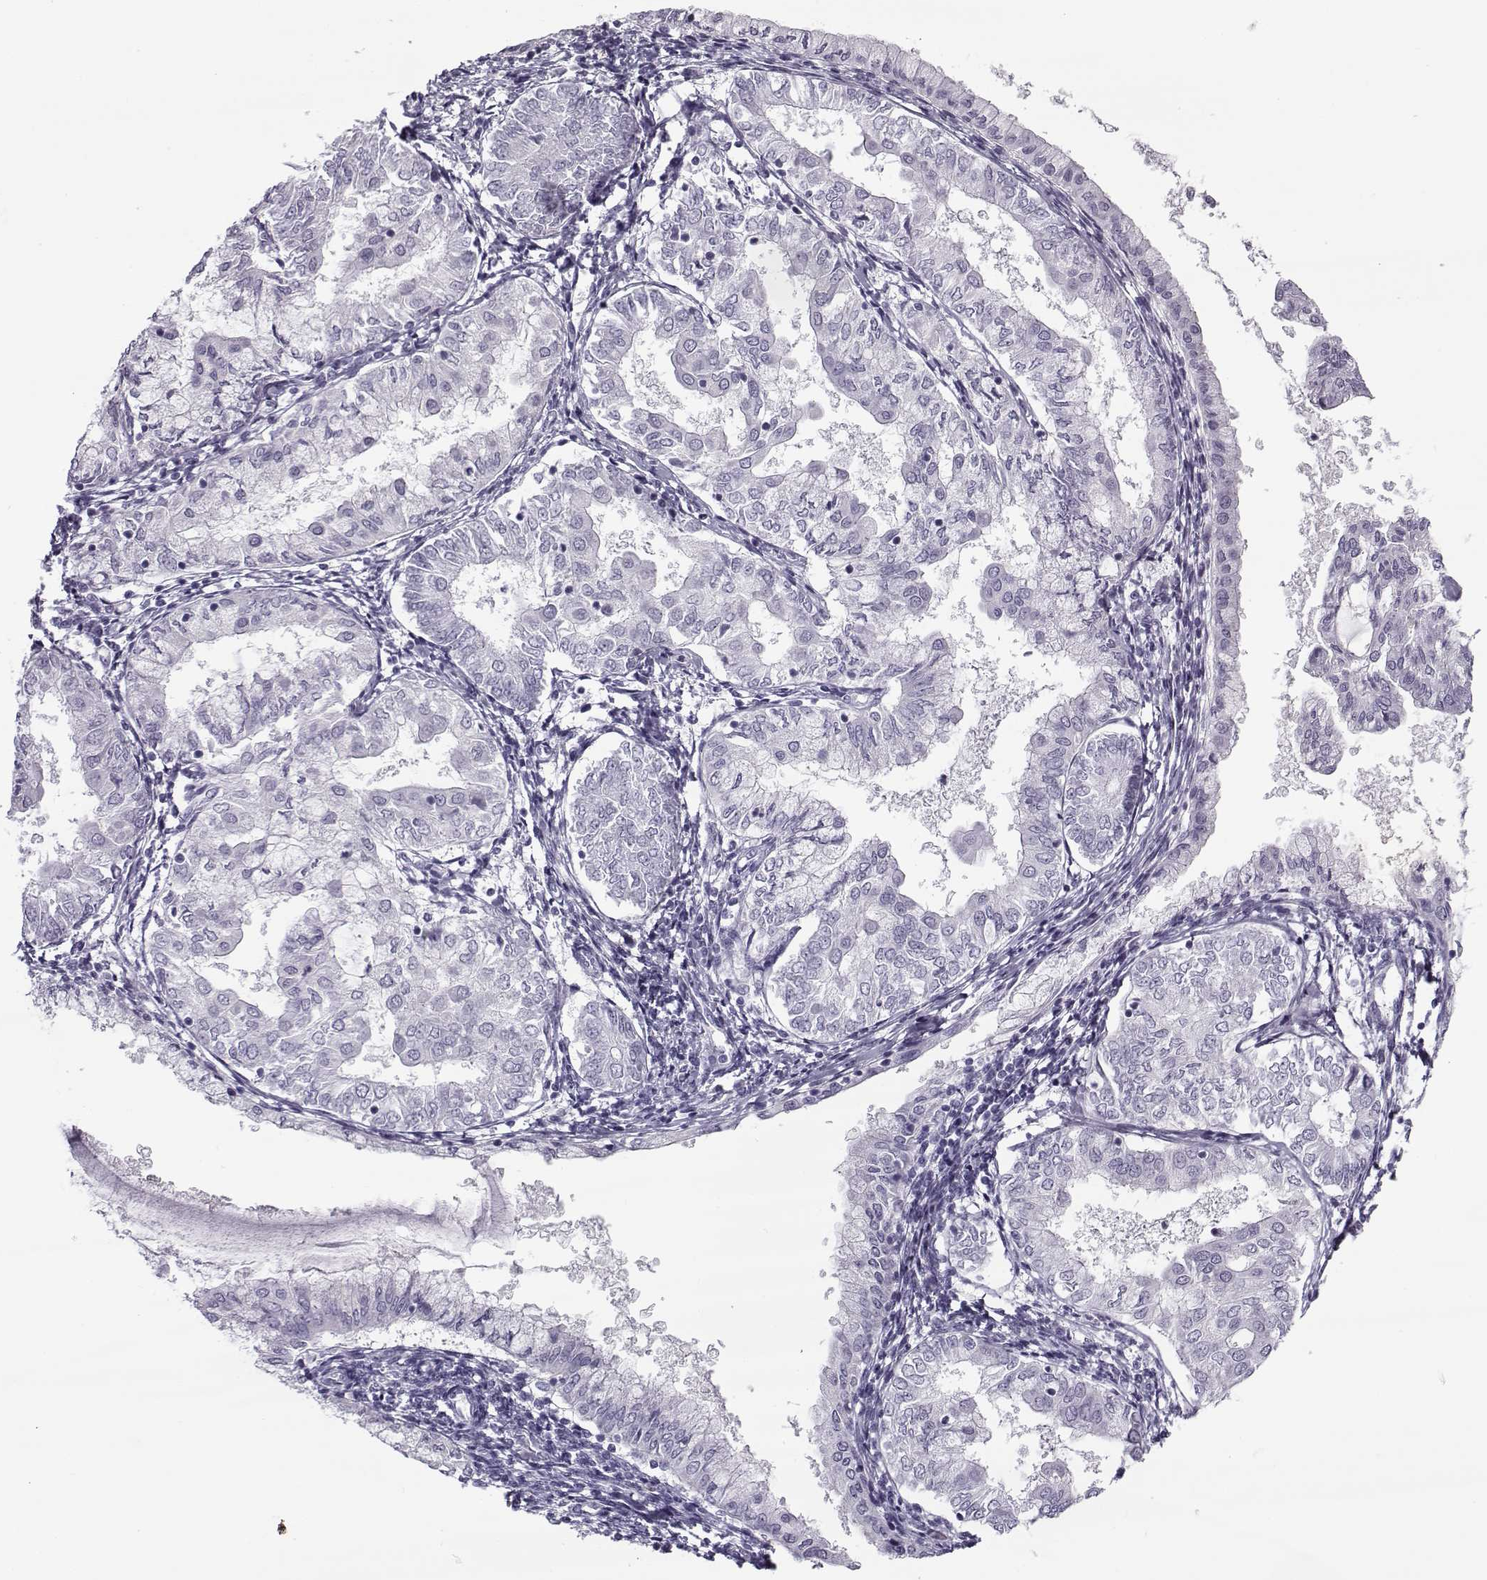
{"staining": {"intensity": "negative", "quantity": "none", "location": "none"}, "tissue": "endometrial cancer", "cell_type": "Tumor cells", "image_type": "cancer", "snomed": [{"axis": "morphology", "description": "Adenocarcinoma, NOS"}, {"axis": "topography", "description": "Endometrium"}], "caption": "An immunohistochemistry (IHC) histopathology image of adenocarcinoma (endometrial) is shown. There is no staining in tumor cells of adenocarcinoma (endometrial).", "gene": "SNCA", "patient": {"sex": "female", "age": 68}}